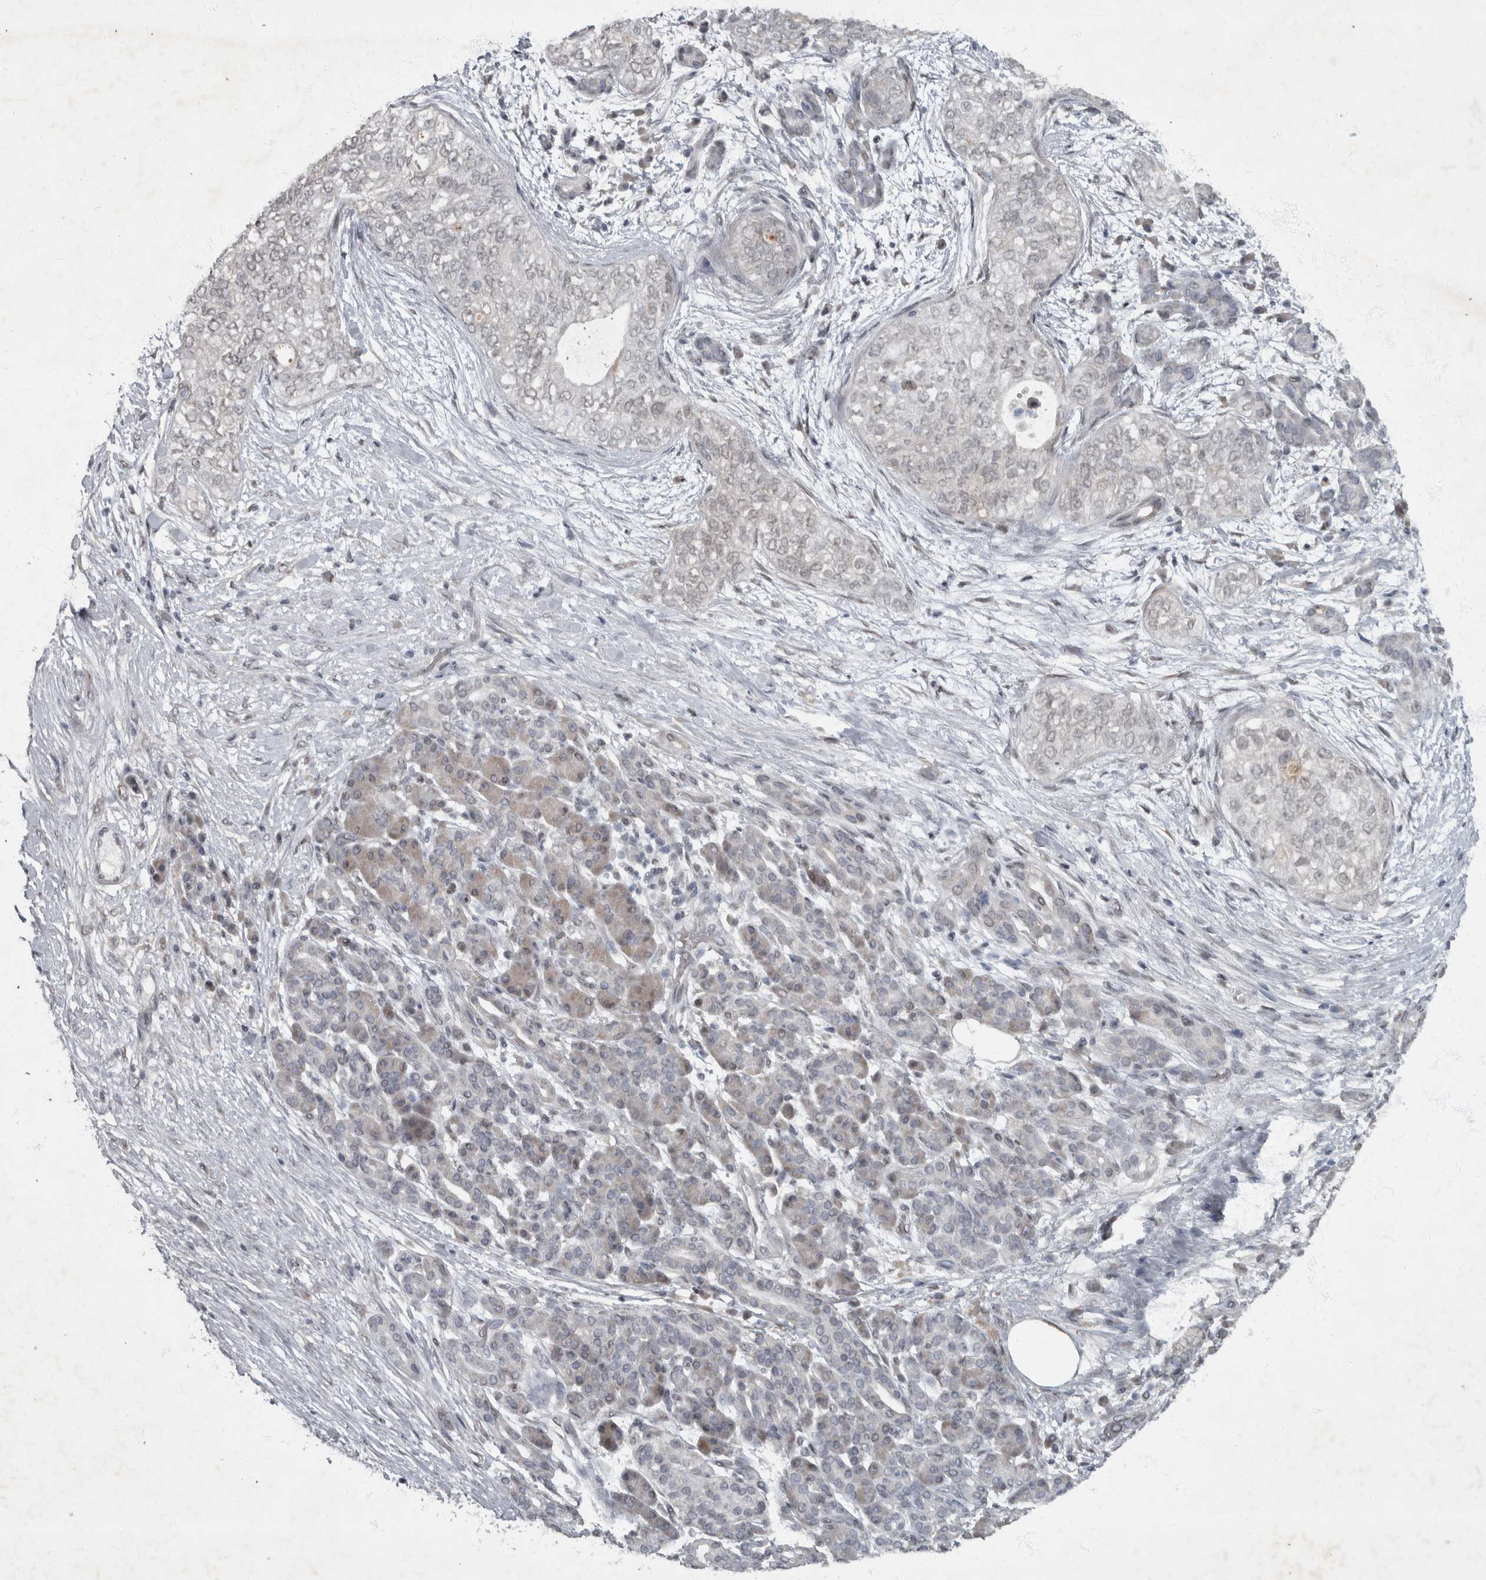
{"staining": {"intensity": "weak", "quantity": "<25%", "location": "cytoplasmic/membranous"}, "tissue": "pancreatic cancer", "cell_type": "Tumor cells", "image_type": "cancer", "snomed": [{"axis": "morphology", "description": "Adenocarcinoma, NOS"}, {"axis": "topography", "description": "Pancreas"}], "caption": "Adenocarcinoma (pancreatic) stained for a protein using IHC shows no positivity tumor cells.", "gene": "WDR33", "patient": {"sex": "male", "age": 72}}